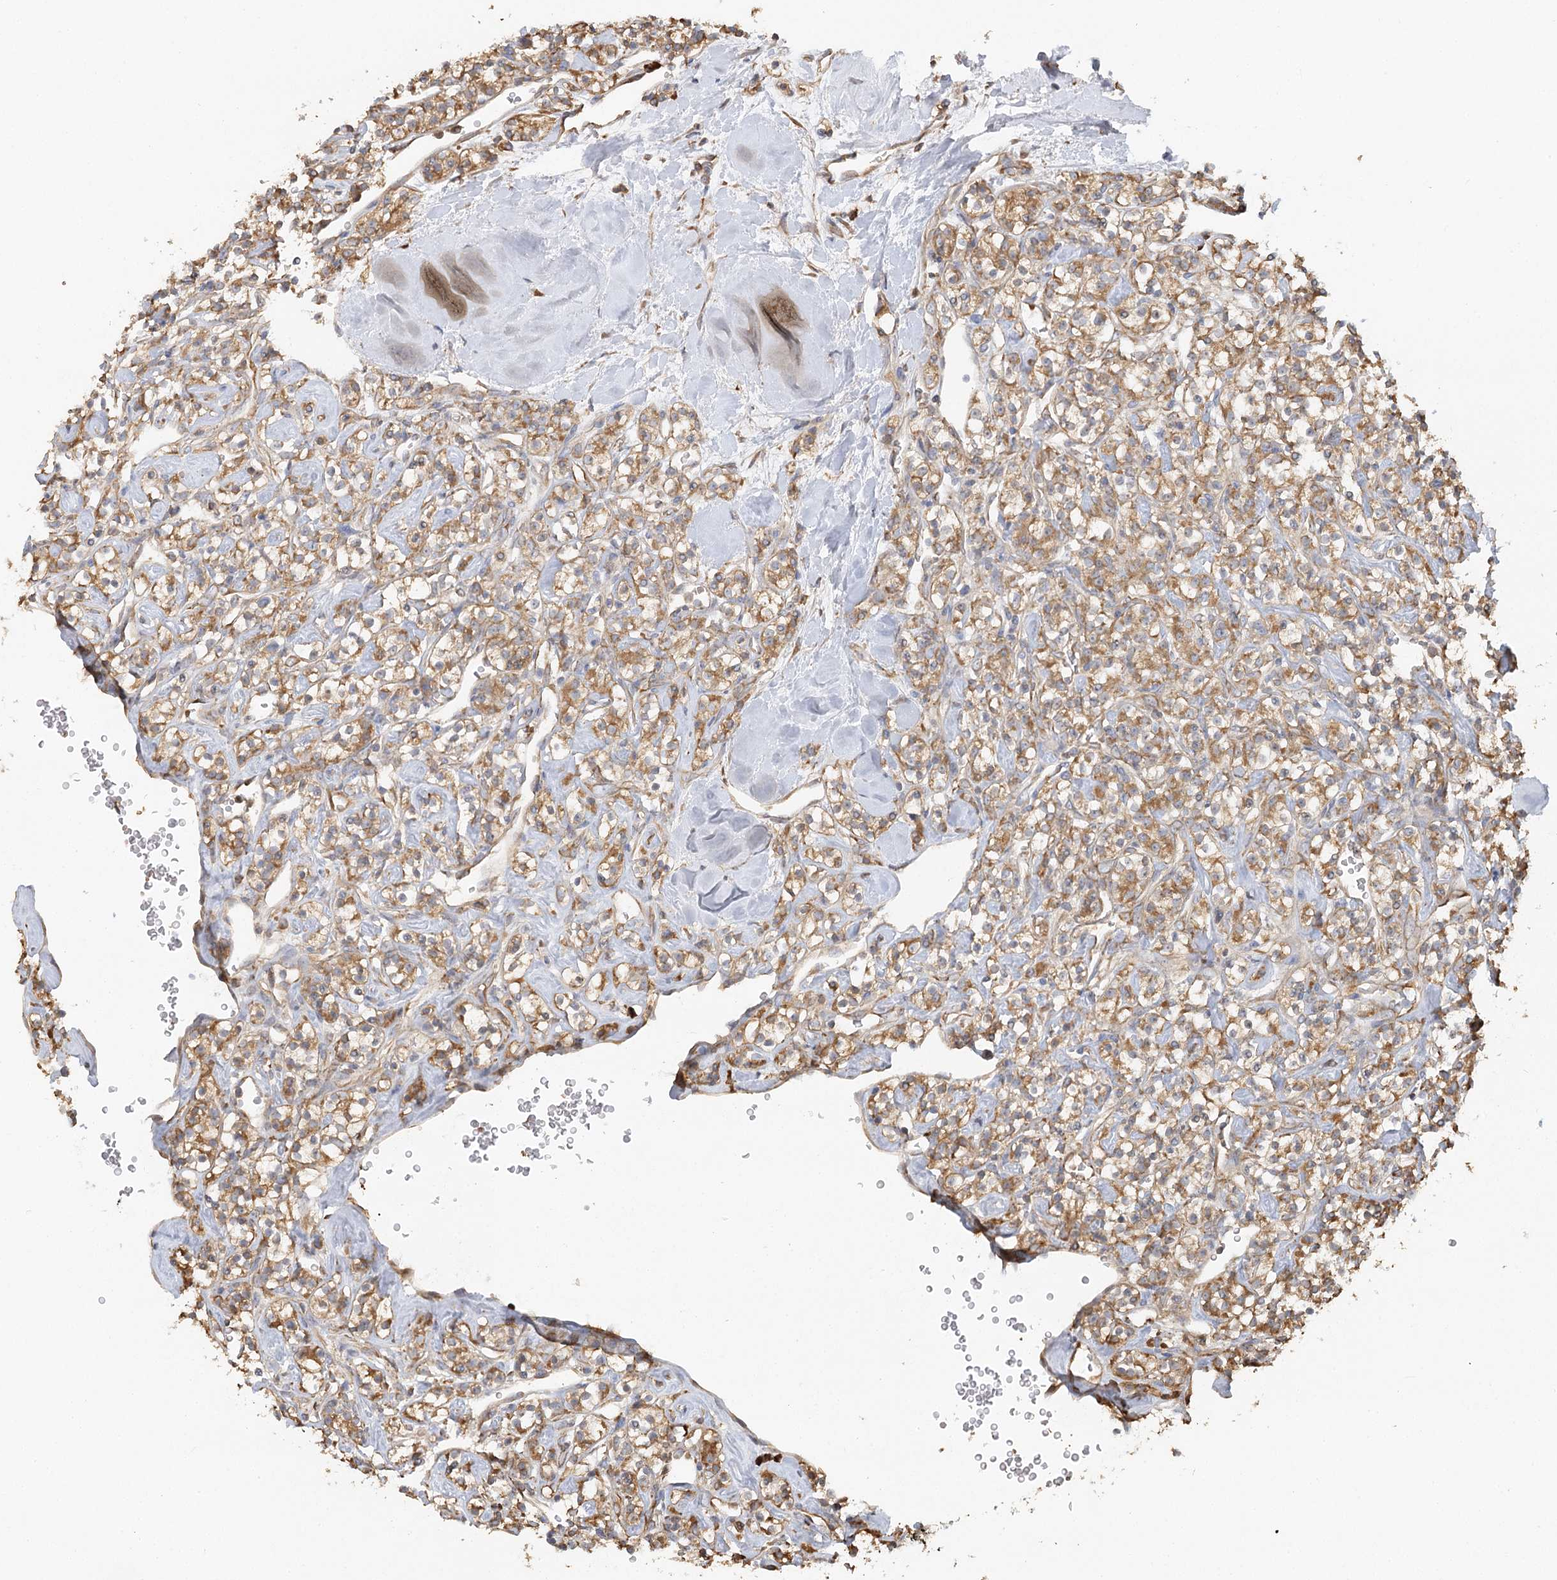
{"staining": {"intensity": "moderate", "quantity": ">75%", "location": "cytoplasmic/membranous"}, "tissue": "renal cancer", "cell_type": "Tumor cells", "image_type": "cancer", "snomed": [{"axis": "morphology", "description": "Adenocarcinoma, NOS"}, {"axis": "topography", "description": "Kidney"}], "caption": "A brown stain shows moderate cytoplasmic/membranous positivity of a protein in human renal adenocarcinoma tumor cells.", "gene": "ACAP2", "patient": {"sex": "male", "age": 77}}